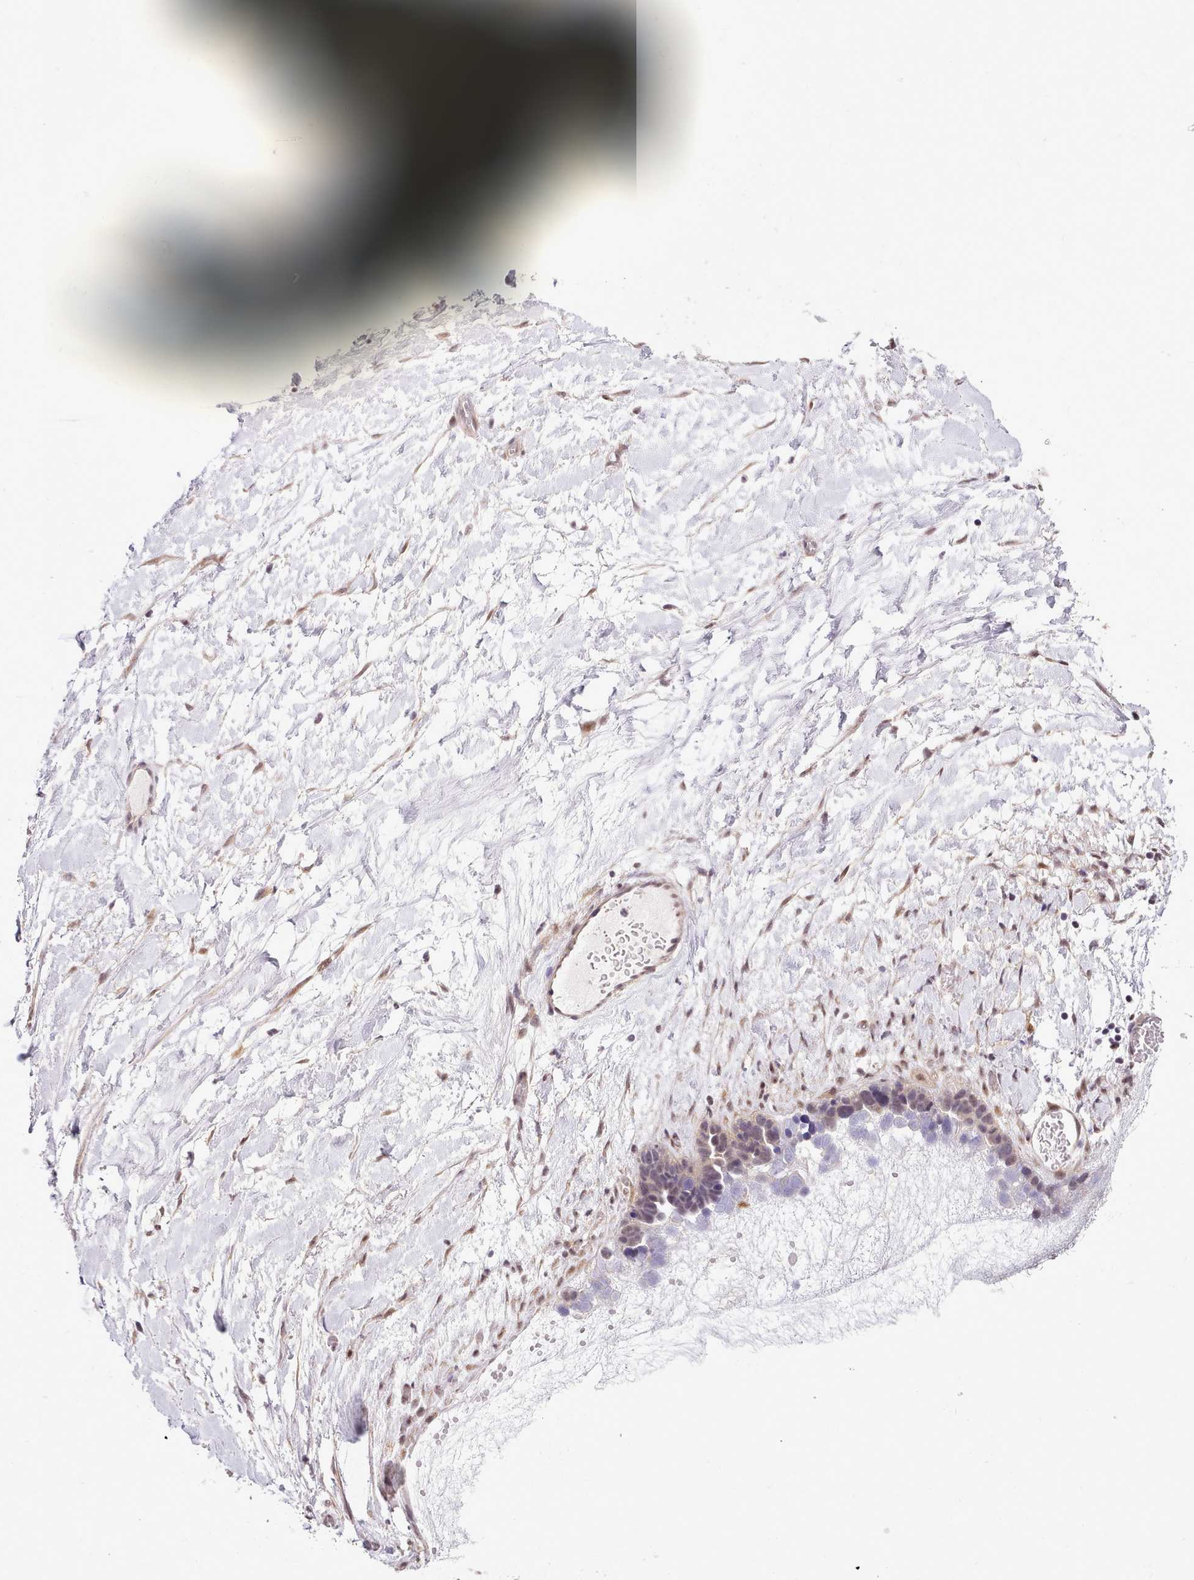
{"staining": {"intensity": "weak", "quantity": "<25%", "location": "nuclear"}, "tissue": "ovarian cancer", "cell_type": "Tumor cells", "image_type": "cancer", "snomed": [{"axis": "morphology", "description": "Cystadenocarcinoma, serous, NOS"}, {"axis": "topography", "description": "Ovary"}], "caption": "A high-resolution image shows IHC staining of serous cystadenocarcinoma (ovarian), which reveals no significant staining in tumor cells.", "gene": "HOXB7", "patient": {"sex": "female", "age": 54}}